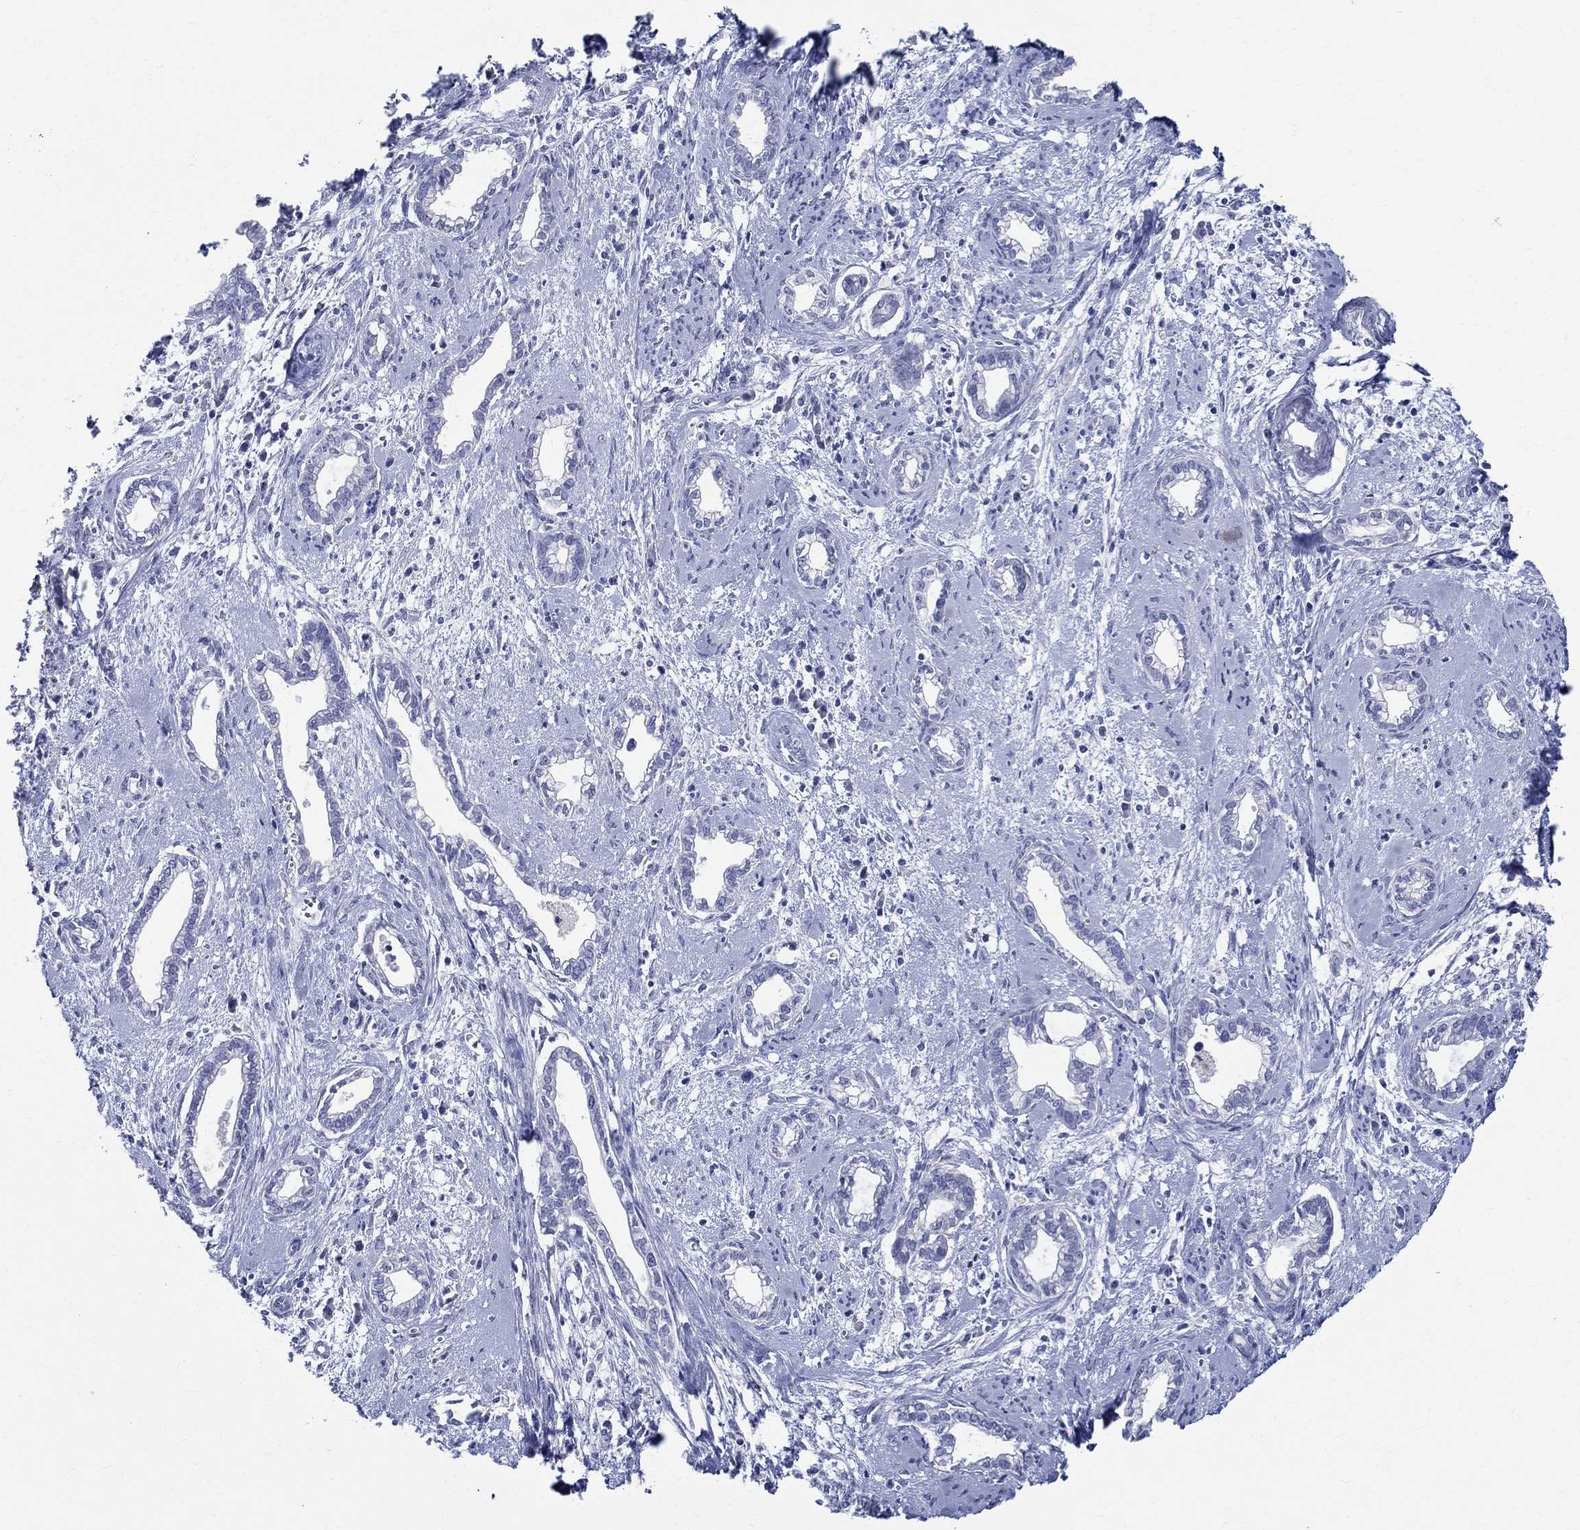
{"staining": {"intensity": "negative", "quantity": "none", "location": "none"}, "tissue": "cervical cancer", "cell_type": "Tumor cells", "image_type": "cancer", "snomed": [{"axis": "morphology", "description": "Adenocarcinoma, NOS"}, {"axis": "topography", "description": "Cervix"}], "caption": "A photomicrograph of adenocarcinoma (cervical) stained for a protein reveals no brown staining in tumor cells.", "gene": "CETN1", "patient": {"sex": "female", "age": 62}}